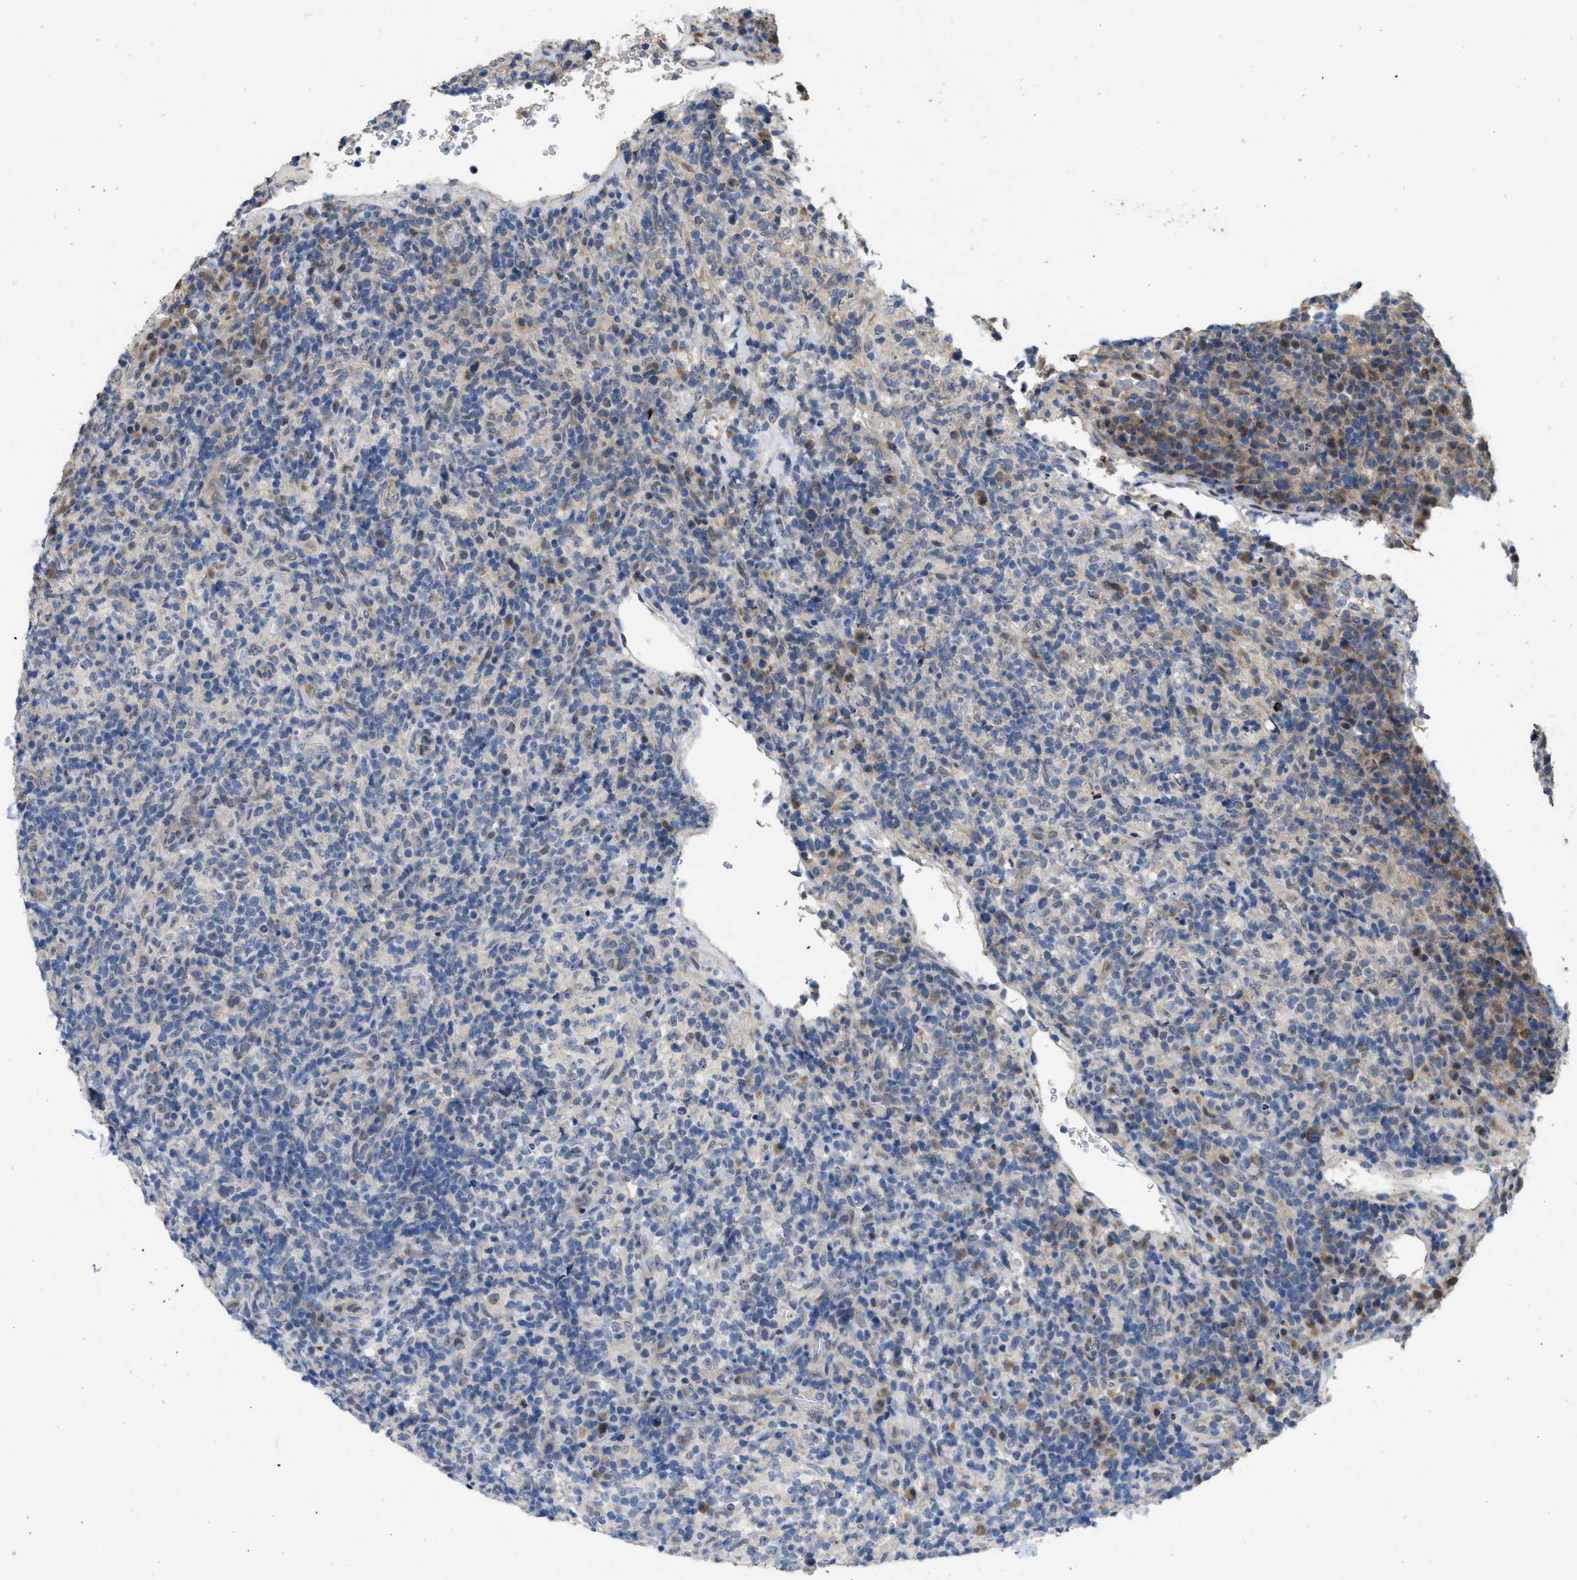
{"staining": {"intensity": "weak", "quantity": "<25%", "location": "cytoplasmic/membranous,nuclear"}, "tissue": "lymphoma", "cell_type": "Tumor cells", "image_type": "cancer", "snomed": [{"axis": "morphology", "description": "Malignant lymphoma, non-Hodgkin's type, High grade"}, {"axis": "topography", "description": "Lymph node"}], "caption": "A high-resolution image shows IHC staining of lymphoma, which demonstrates no significant staining in tumor cells.", "gene": "CDPF1", "patient": {"sex": "female", "age": 76}}